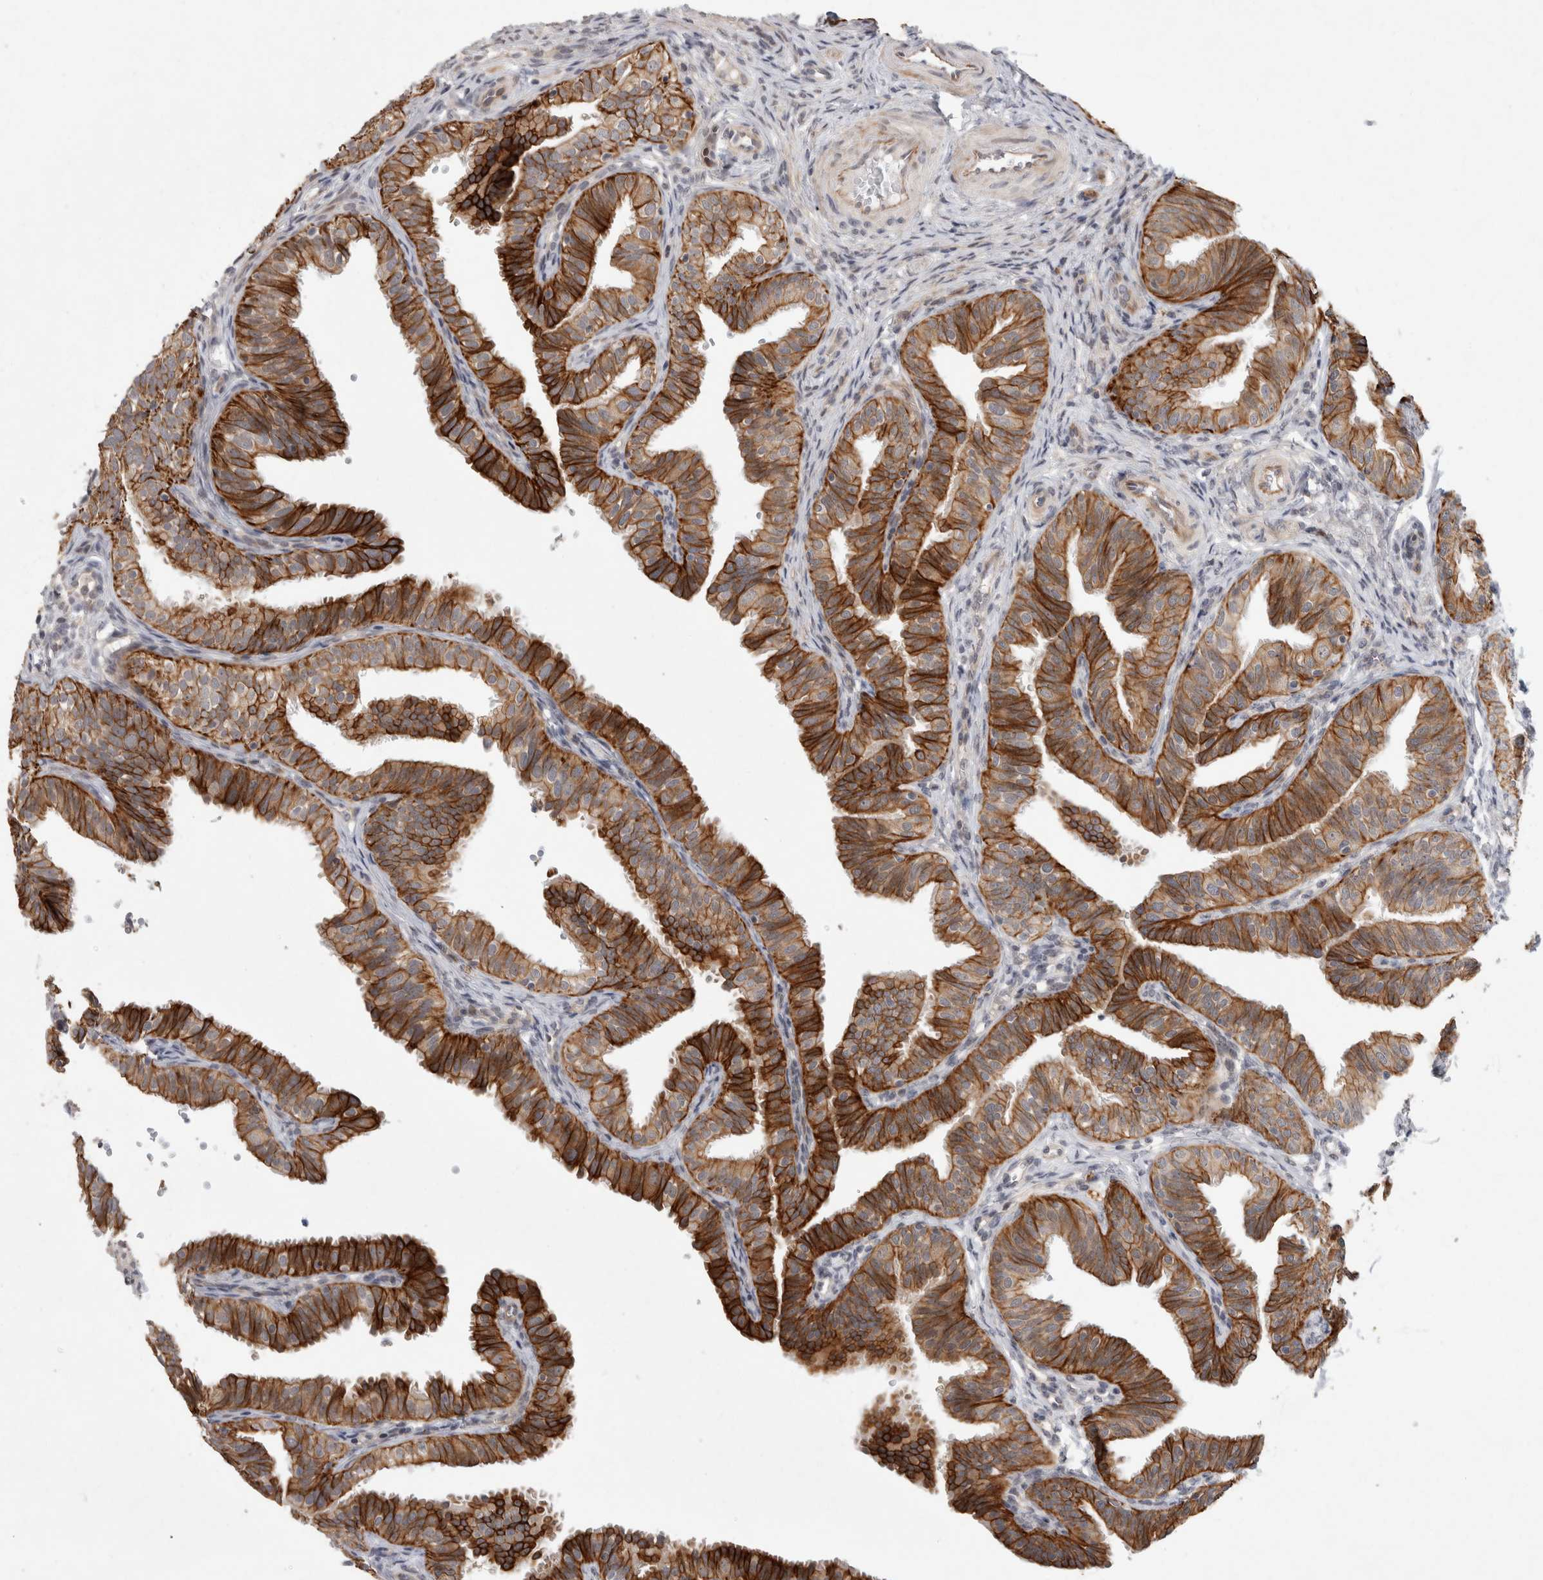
{"staining": {"intensity": "strong", "quantity": ">75%", "location": "cytoplasmic/membranous"}, "tissue": "fallopian tube", "cell_type": "Glandular cells", "image_type": "normal", "snomed": [{"axis": "morphology", "description": "Normal tissue, NOS"}, {"axis": "topography", "description": "Fallopian tube"}], "caption": "An immunohistochemistry (IHC) histopathology image of benign tissue is shown. Protein staining in brown shows strong cytoplasmic/membranous positivity in fallopian tube within glandular cells. (DAB = brown stain, brightfield microscopy at high magnification).", "gene": "CRISPLD1", "patient": {"sex": "female", "age": 35}}